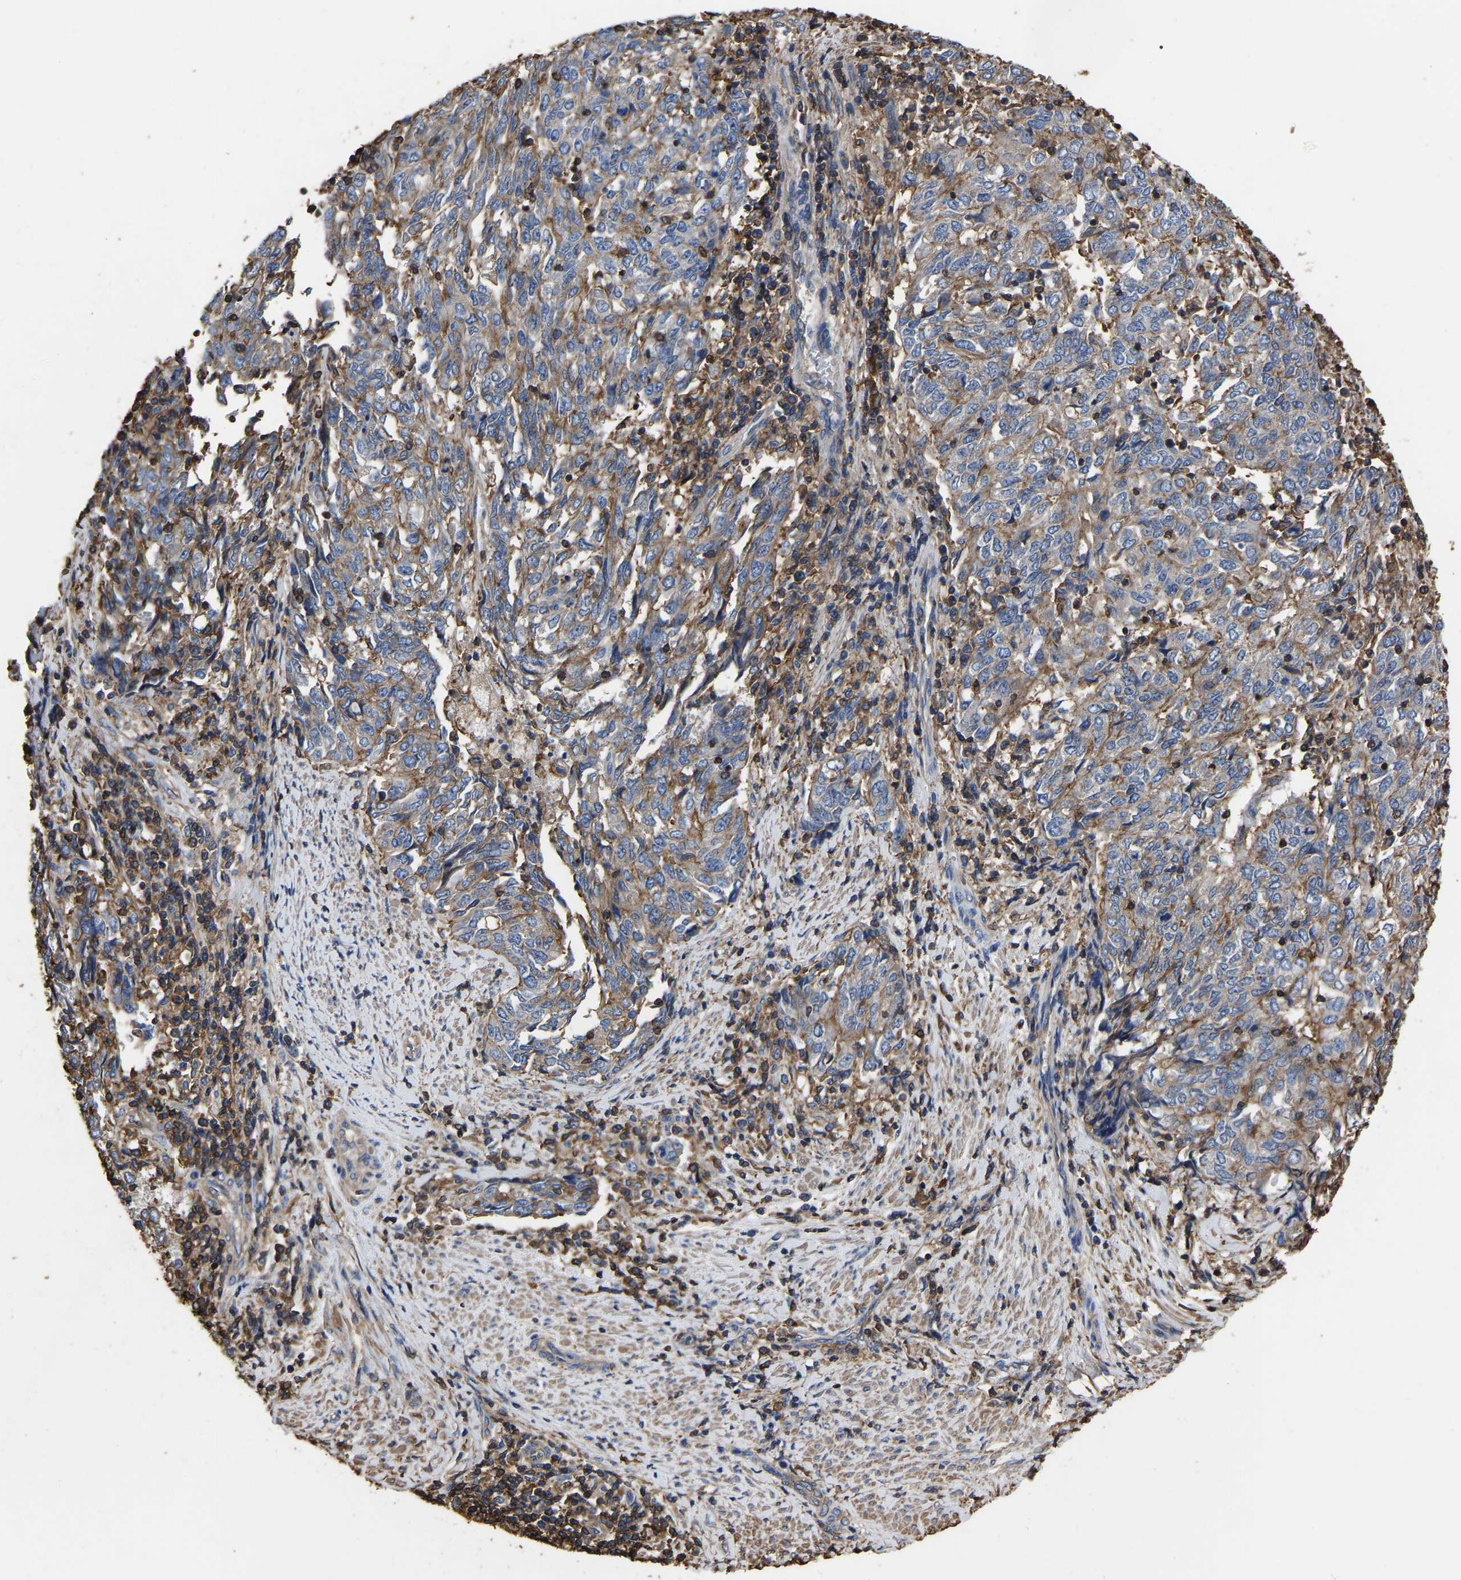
{"staining": {"intensity": "moderate", "quantity": ">75%", "location": "cytoplasmic/membranous"}, "tissue": "endometrial cancer", "cell_type": "Tumor cells", "image_type": "cancer", "snomed": [{"axis": "morphology", "description": "Adenocarcinoma, NOS"}, {"axis": "topography", "description": "Endometrium"}], "caption": "Immunohistochemistry of endometrial cancer displays medium levels of moderate cytoplasmic/membranous expression in approximately >75% of tumor cells.", "gene": "ARMT1", "patient": {"sex": "female", "age": 80}}